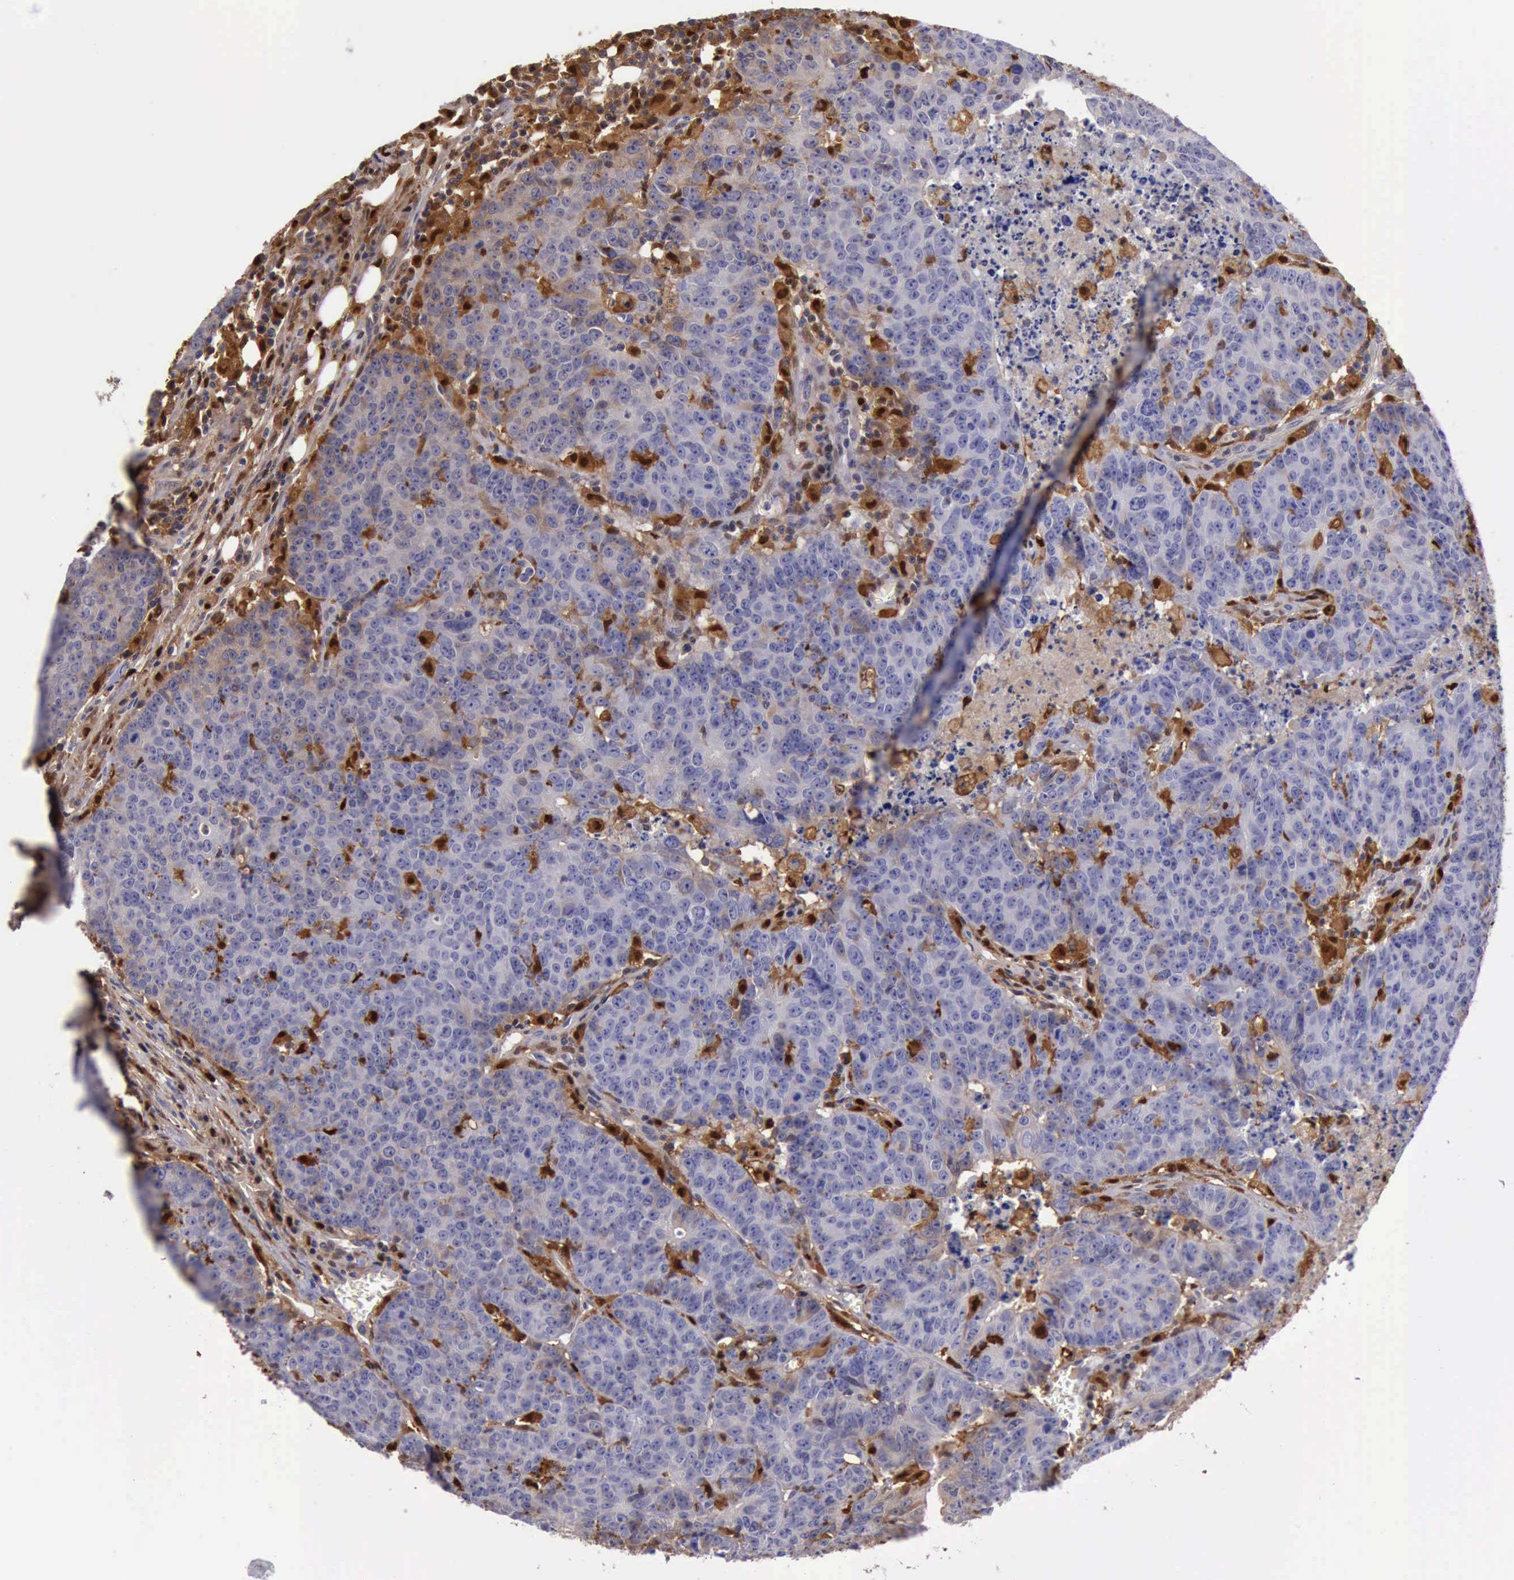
{"staining": {"intensity": "moderate", "quantity": "<25%", "location": "cytoplasmic/membranous,nuclear"}, "tissue": "colorectal cancer", "cell_type": "Tumor cells", "image_type": "cancer", "snomed": [{"axis": "morphology", "description": "Adenocarcinoma, NOS"}, {"axis": "topography", "description": "Colon"}], "caption": "IHC photomicrograph of colorectal cancer stained for a protein (brown), which displays low levels of moderate cytoplasmic/membranous and nuclear staining in about <25% of tumor cells.", "gene": "TYMP", "patient": {"sex": "female", "age": 53}}